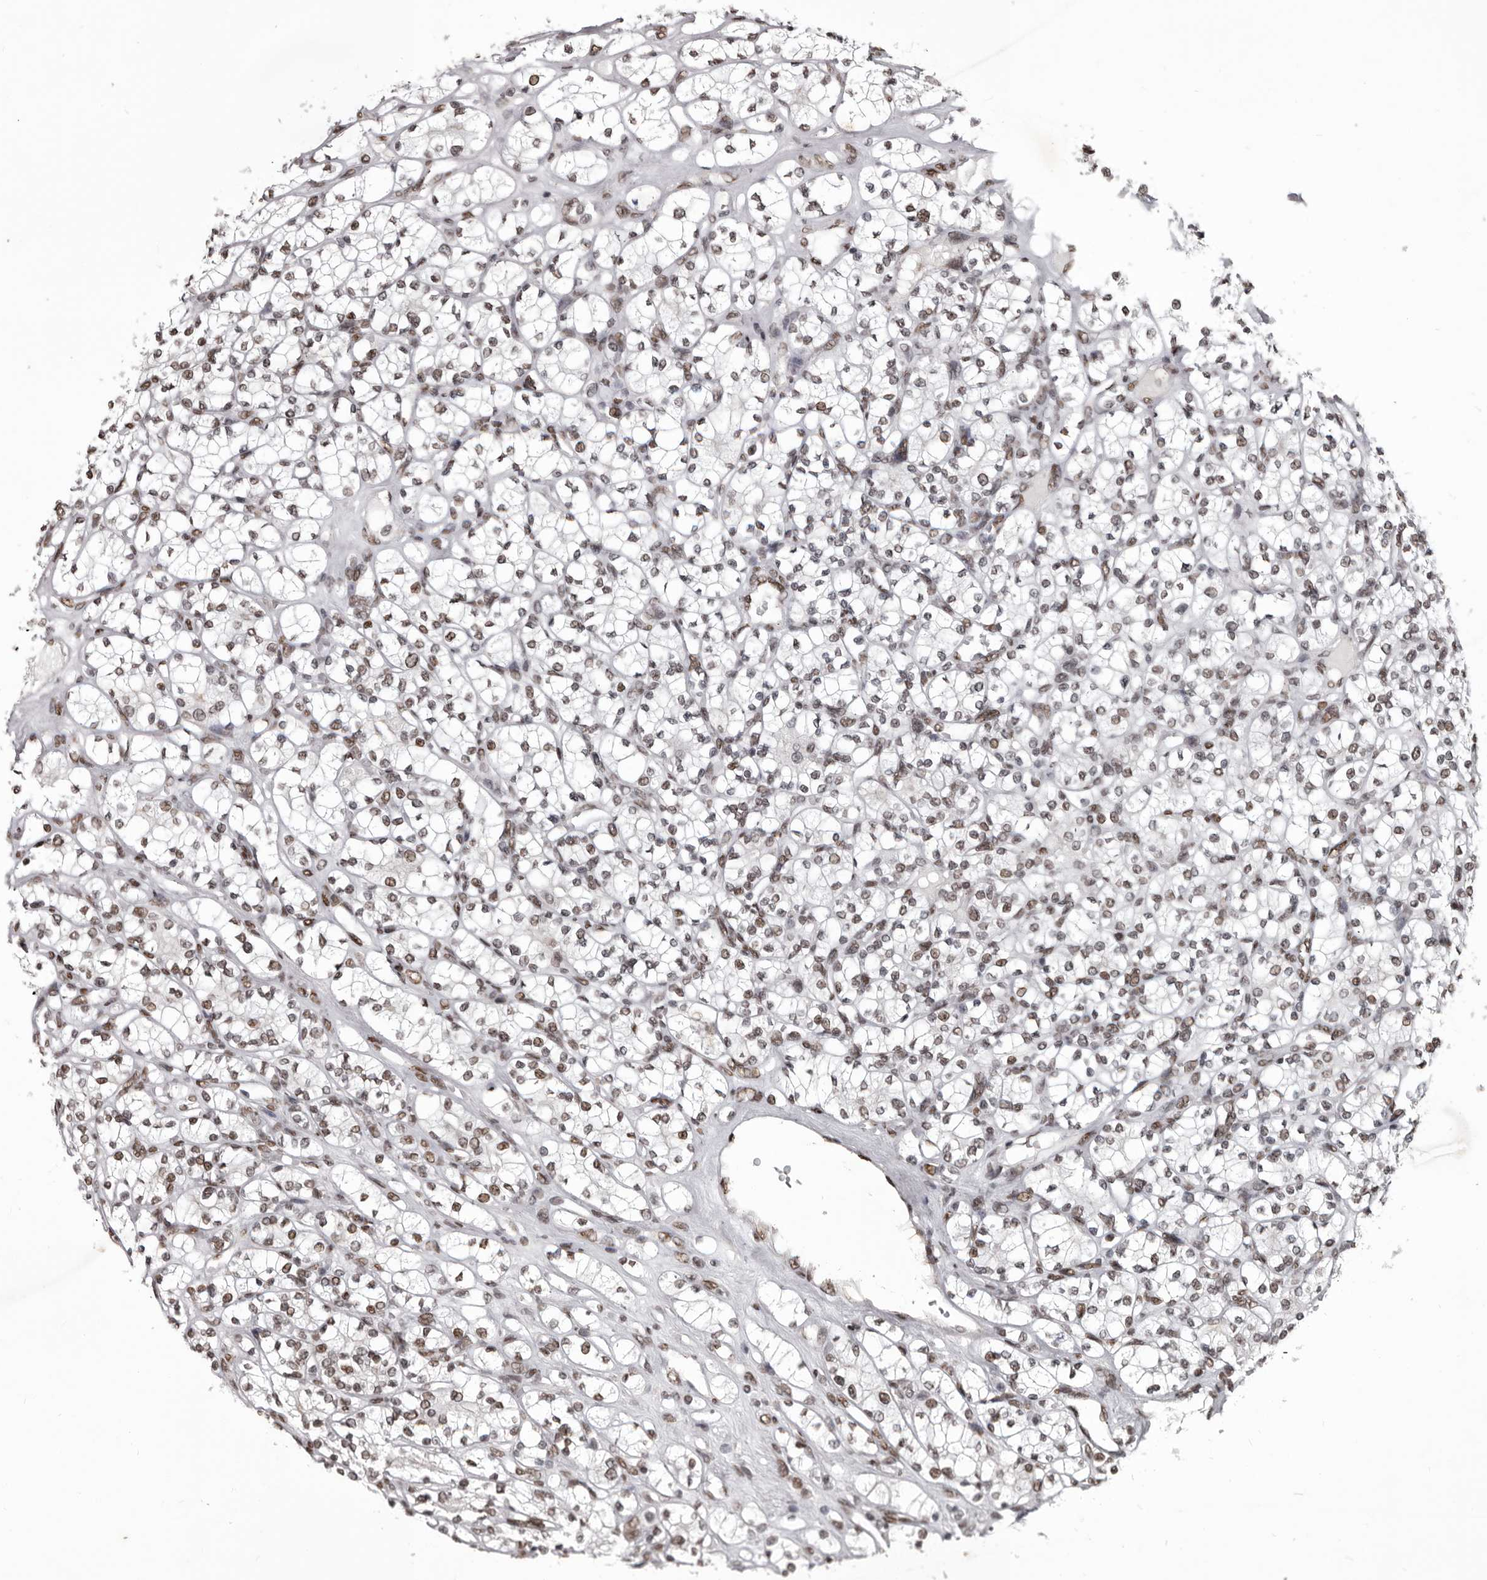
{"staining": {"intensity": "moderate", "quantity": ">75%", "location": "nuclear"}, "tissue": "renal cancer", "cell_type": "Tumor cells", "image_type": "cancer", "snomed": [{"axis": "morphology", "description": "Adenocarcinoma, NOS"}, {"axis": "topography", "description": "Kidney"}], "caption": "Immunohistochemistry histopathology image of human renal cancer (adenocarcinoma) stained for a protein (brown), which shows medium levels of moderate nuclear positivity in about >75% of tumor cells.", "gene": "NUMA1", "patient": {"sex": "male", "age": 77}}